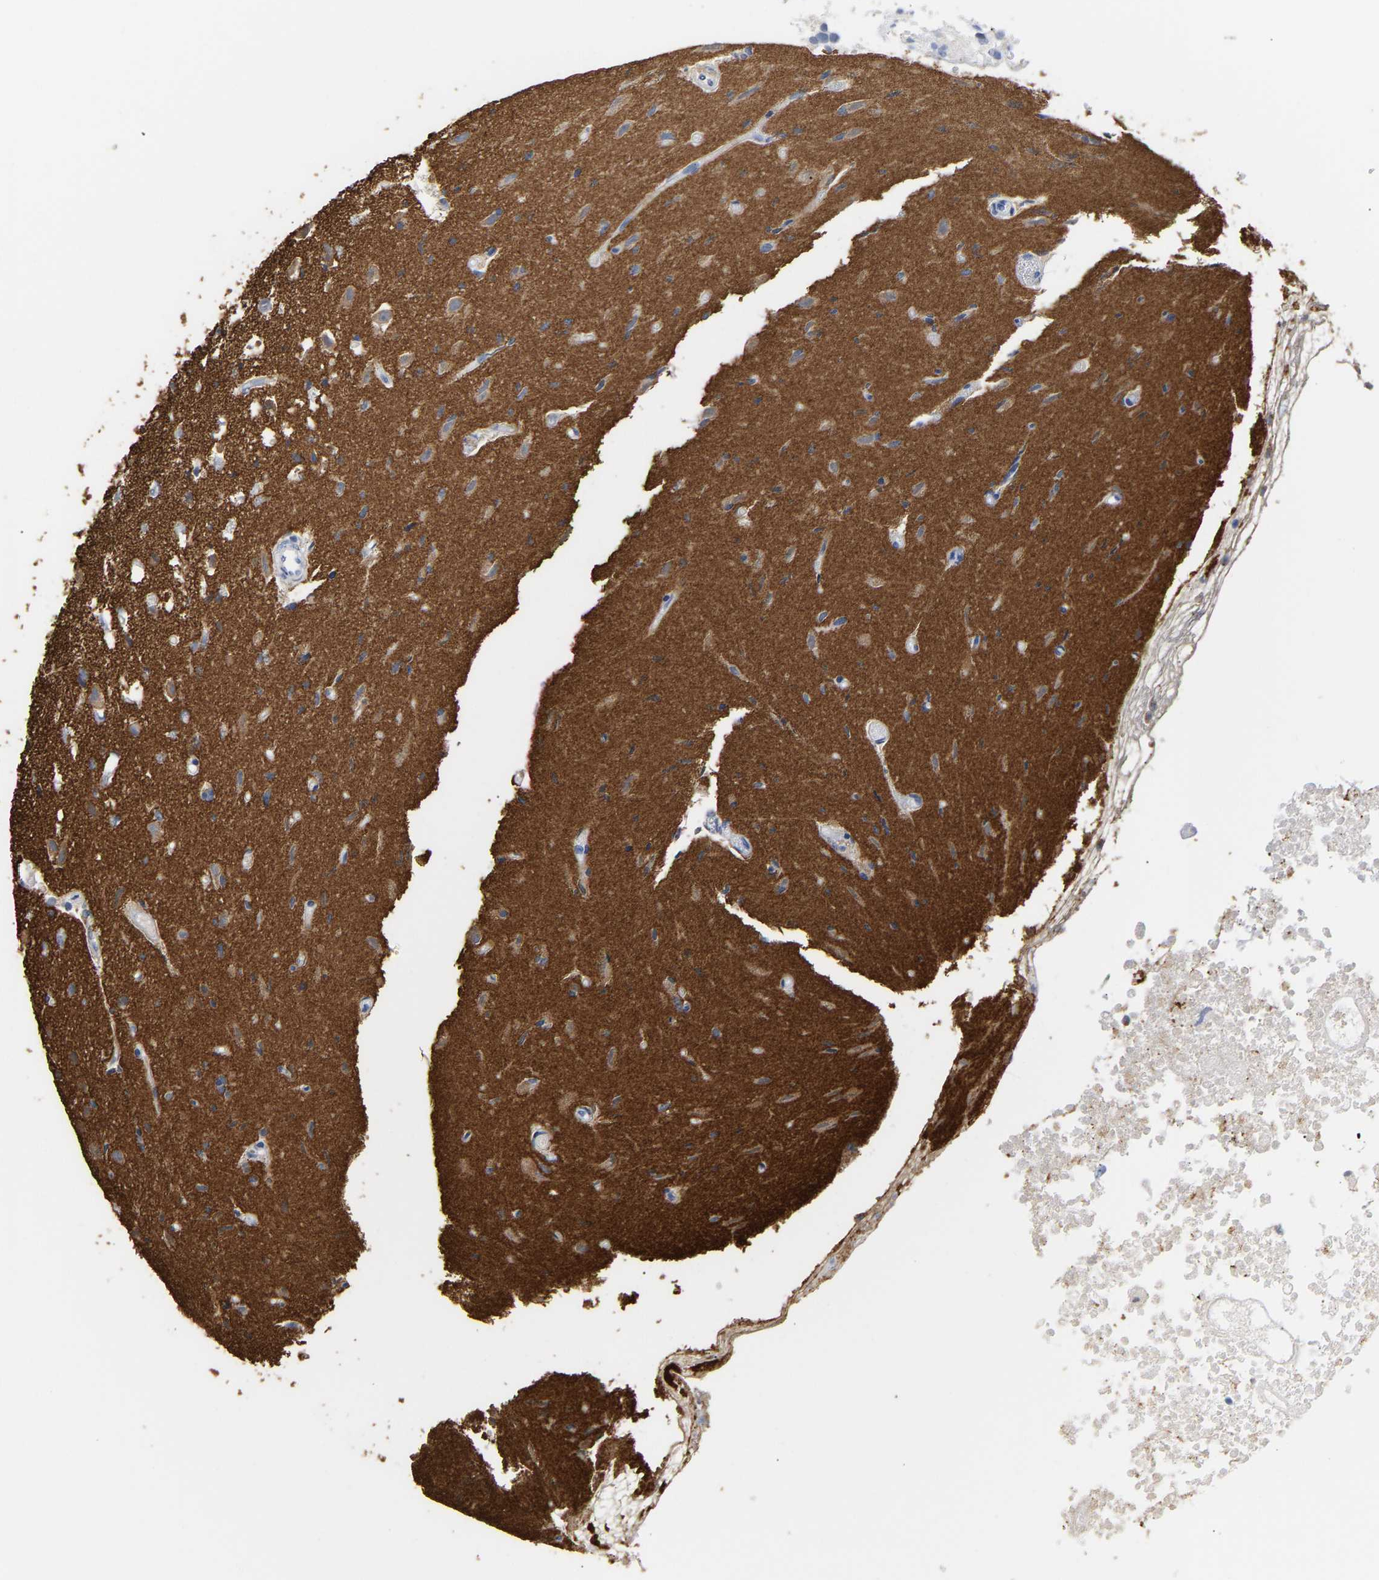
{"staining": {"intensity": "moderate", "quantity": "<25%", "location": "cytoplasmic/membranous"}, "tissue": "glioma", "cell_type": "Tumor cells", "image_type": "cancer", "snomed": [{"axis": "morphology", "description": "Glioma, malignant, High grade"}, {"axis": "topography", "description": "Brain"}], "caption": "High-magnification brightfield microscopy of glioma stained with DAB (brown) and counterstained with hematoxylin (blue). tumor cells exhibit moderate cytoplasmic/membranous positivity is identified in about<25% of cells.", "gene": "AMPH", "patient": {"sex": "female", "age": 59}}